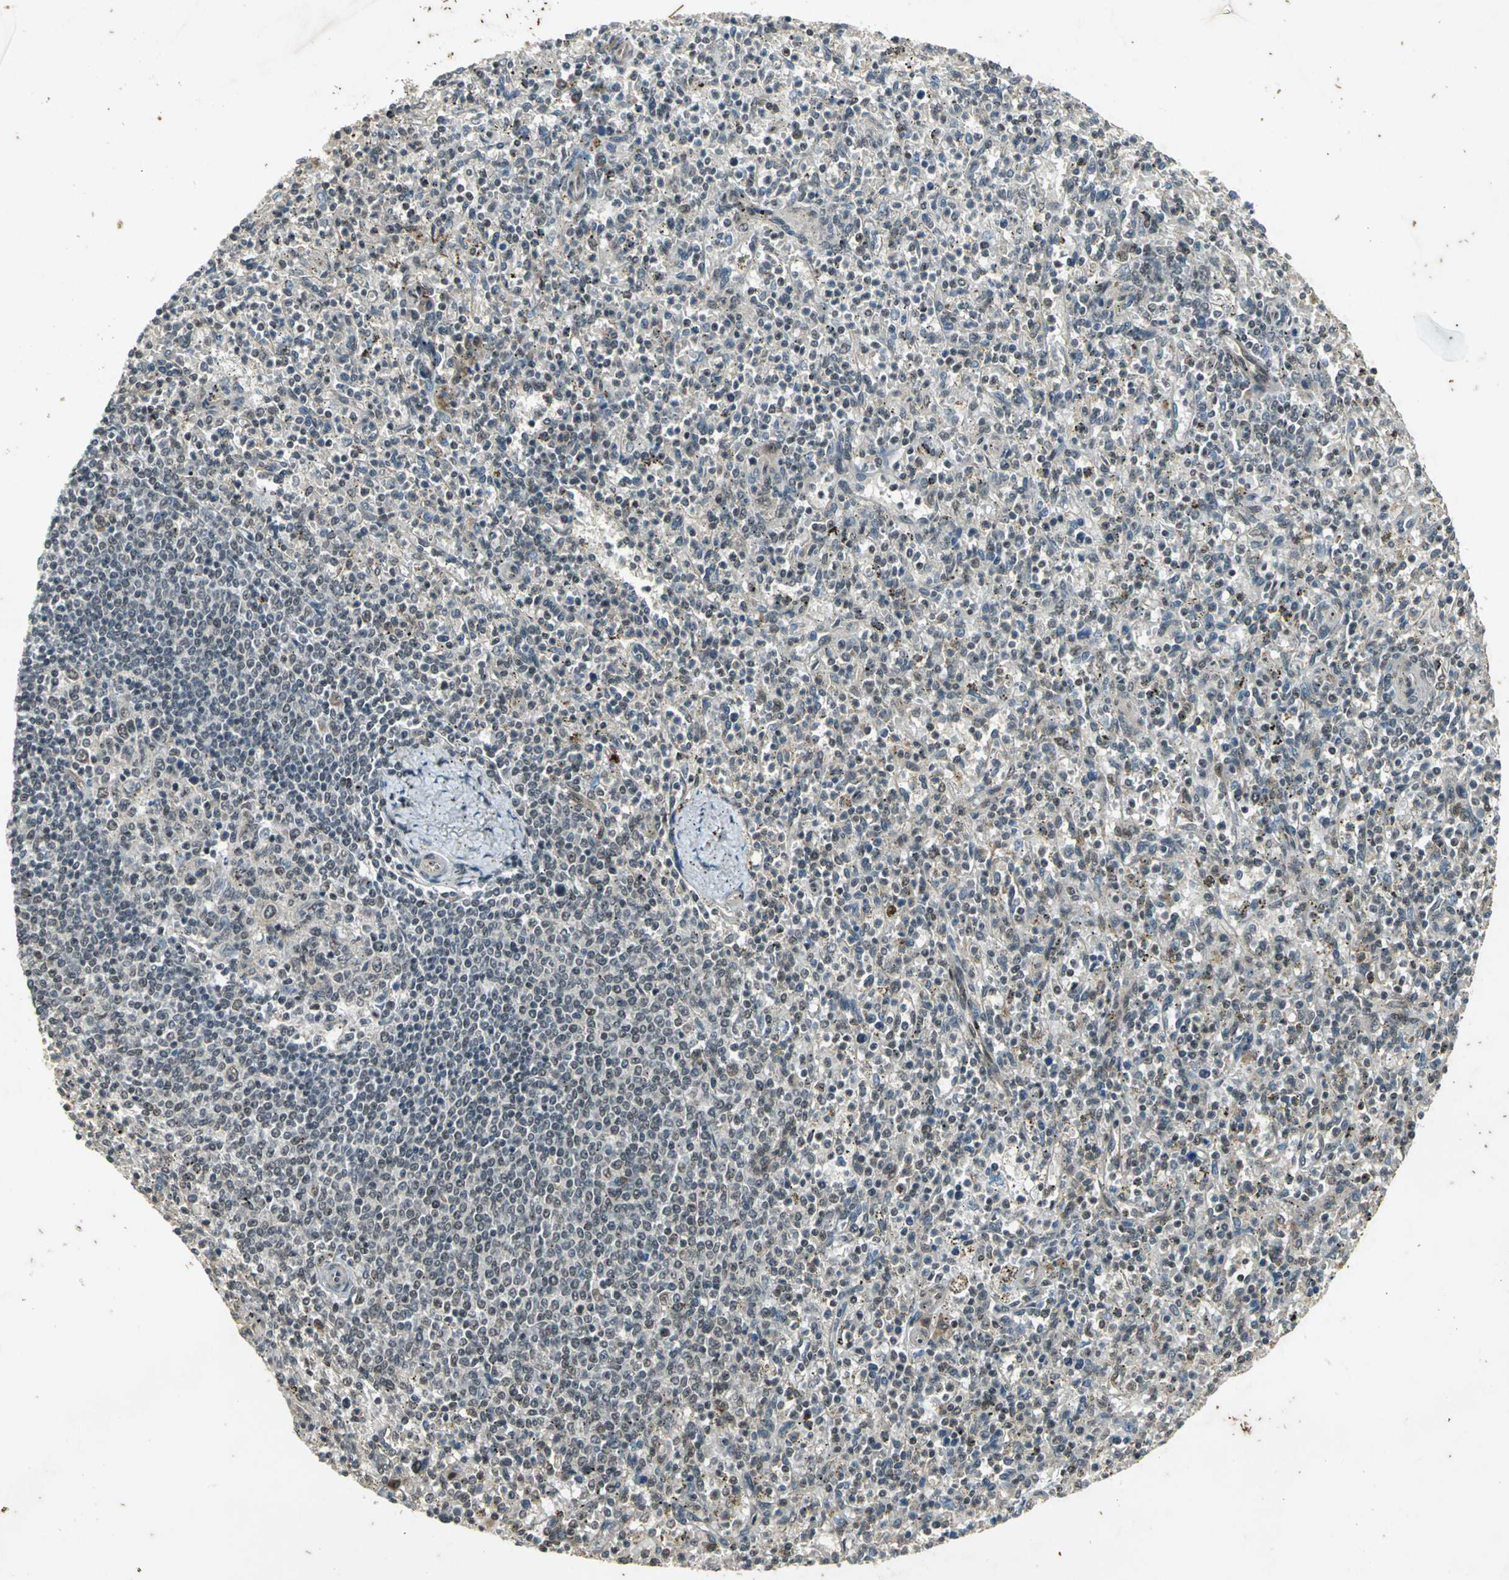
{"staining": {"intensity": "negative", "quantity": "none", "location": "none"}, "tissue": "spleen", "cell_type": "Cells in red pulp", "image_type": "normal", "snomed": [{"axis": "morphology", "description": "Normal tissue, NOS"}, {"axis": "topography", "description": "Spleen"}], "caption": "High magnification brightfield microscopy of normal spleen stained with DAB (3,3'-diaminobenzidine) (brown) and counterstained with hematoxylin (blue): cells in red pulp show no significant staining. Nuclei are stained in blue.", "gene": "NOTCH3", "patient": {"sex": "male", "age": 72}}